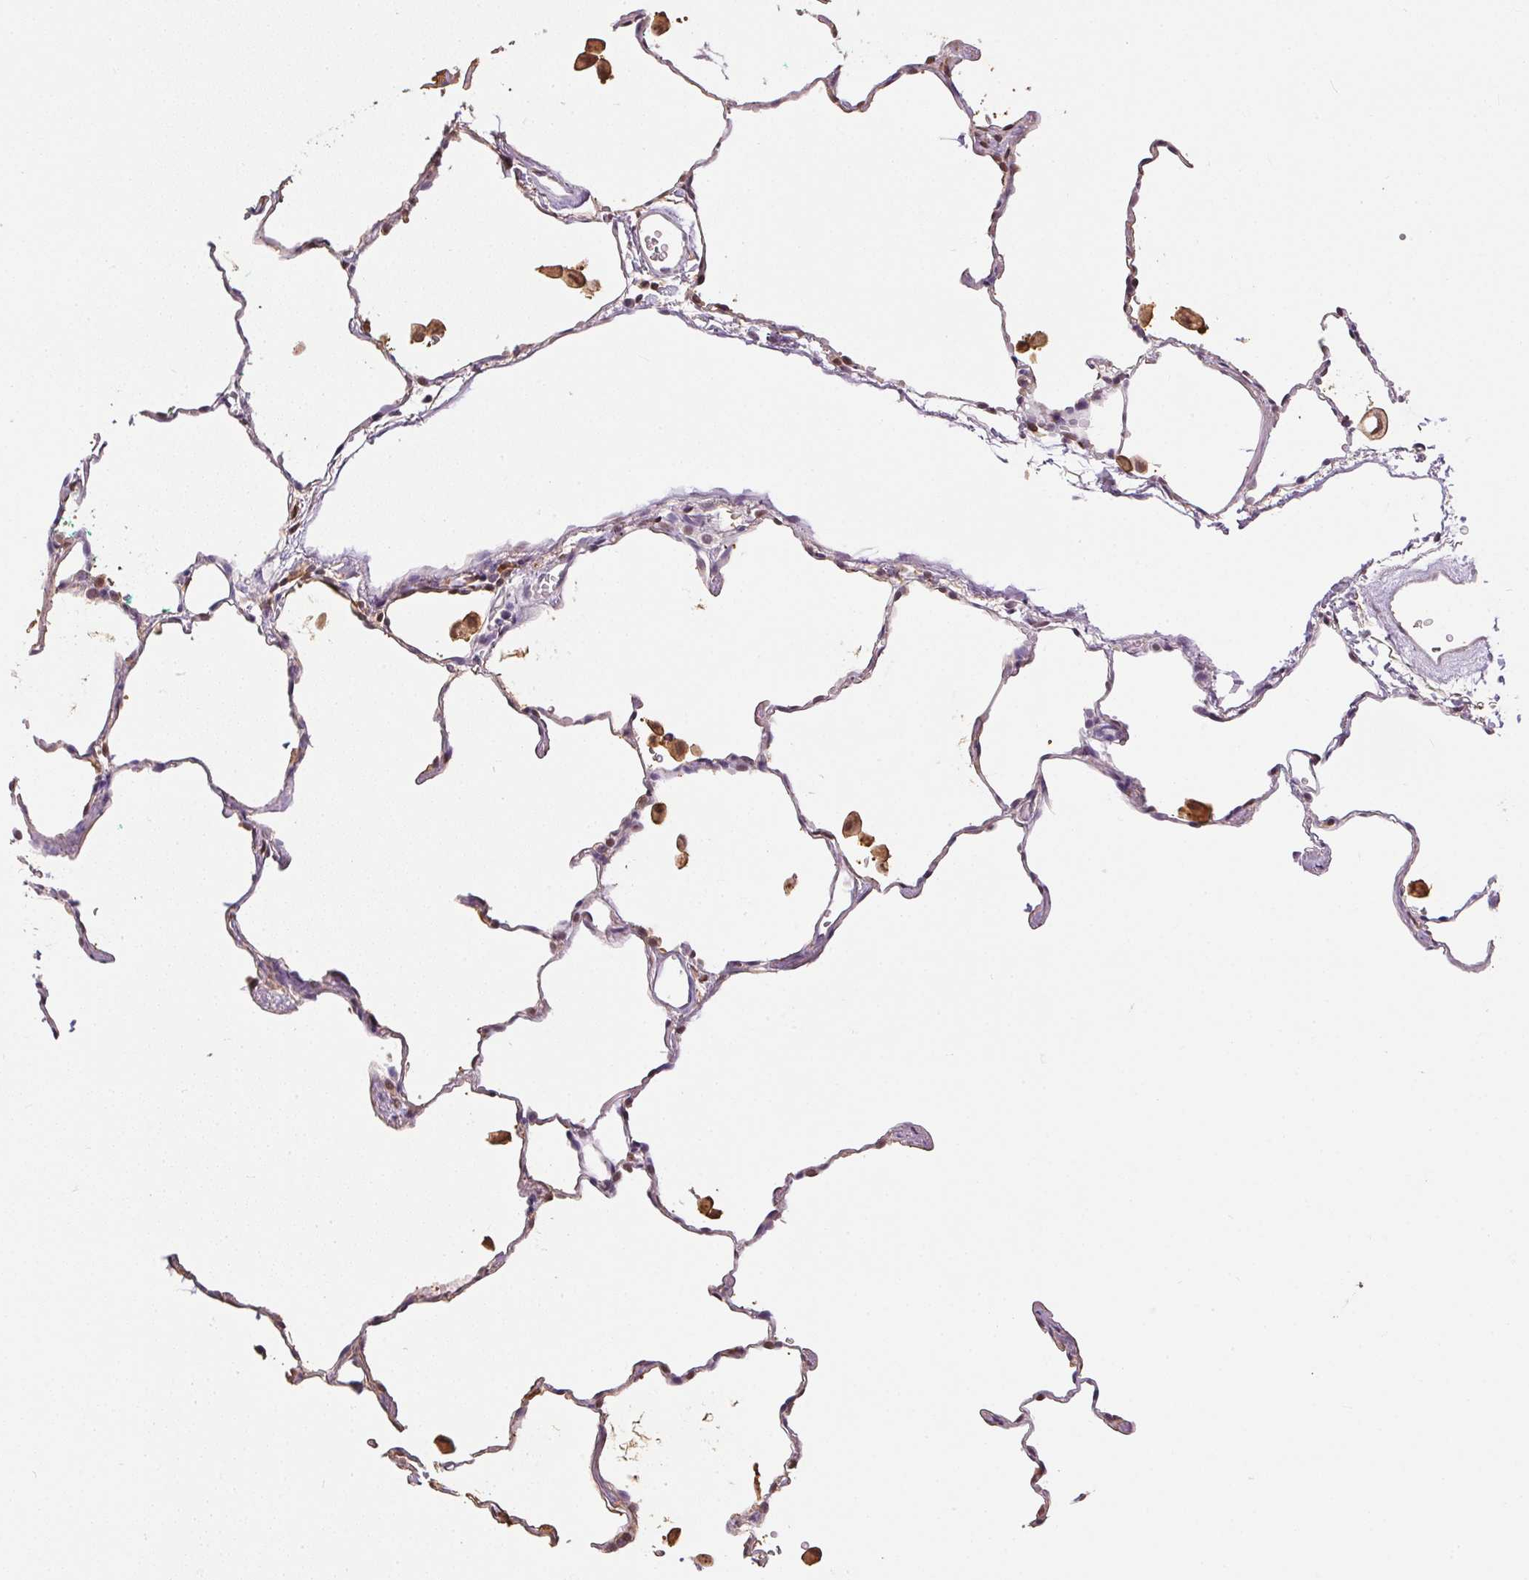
{"staining": {"intensity": "weak", "quantity": "<25%", "location": "cytoplasmic/membranous"}, "tissue": "lung", "cell_type": "Alveolar cells", "image_type": "normal", "snomed": [{"axis": "morphology", "description": "Normal tissue, NOS"}, {"axis": "topography", "description": "Lung"}], "caption": "An immunohistochemistry (IHC) histopathology image of normal lung is shown. There is no staining in alveolar cells of lung.", "gene": "S100A3", "patient": {"sex": "female", "age": 47}}